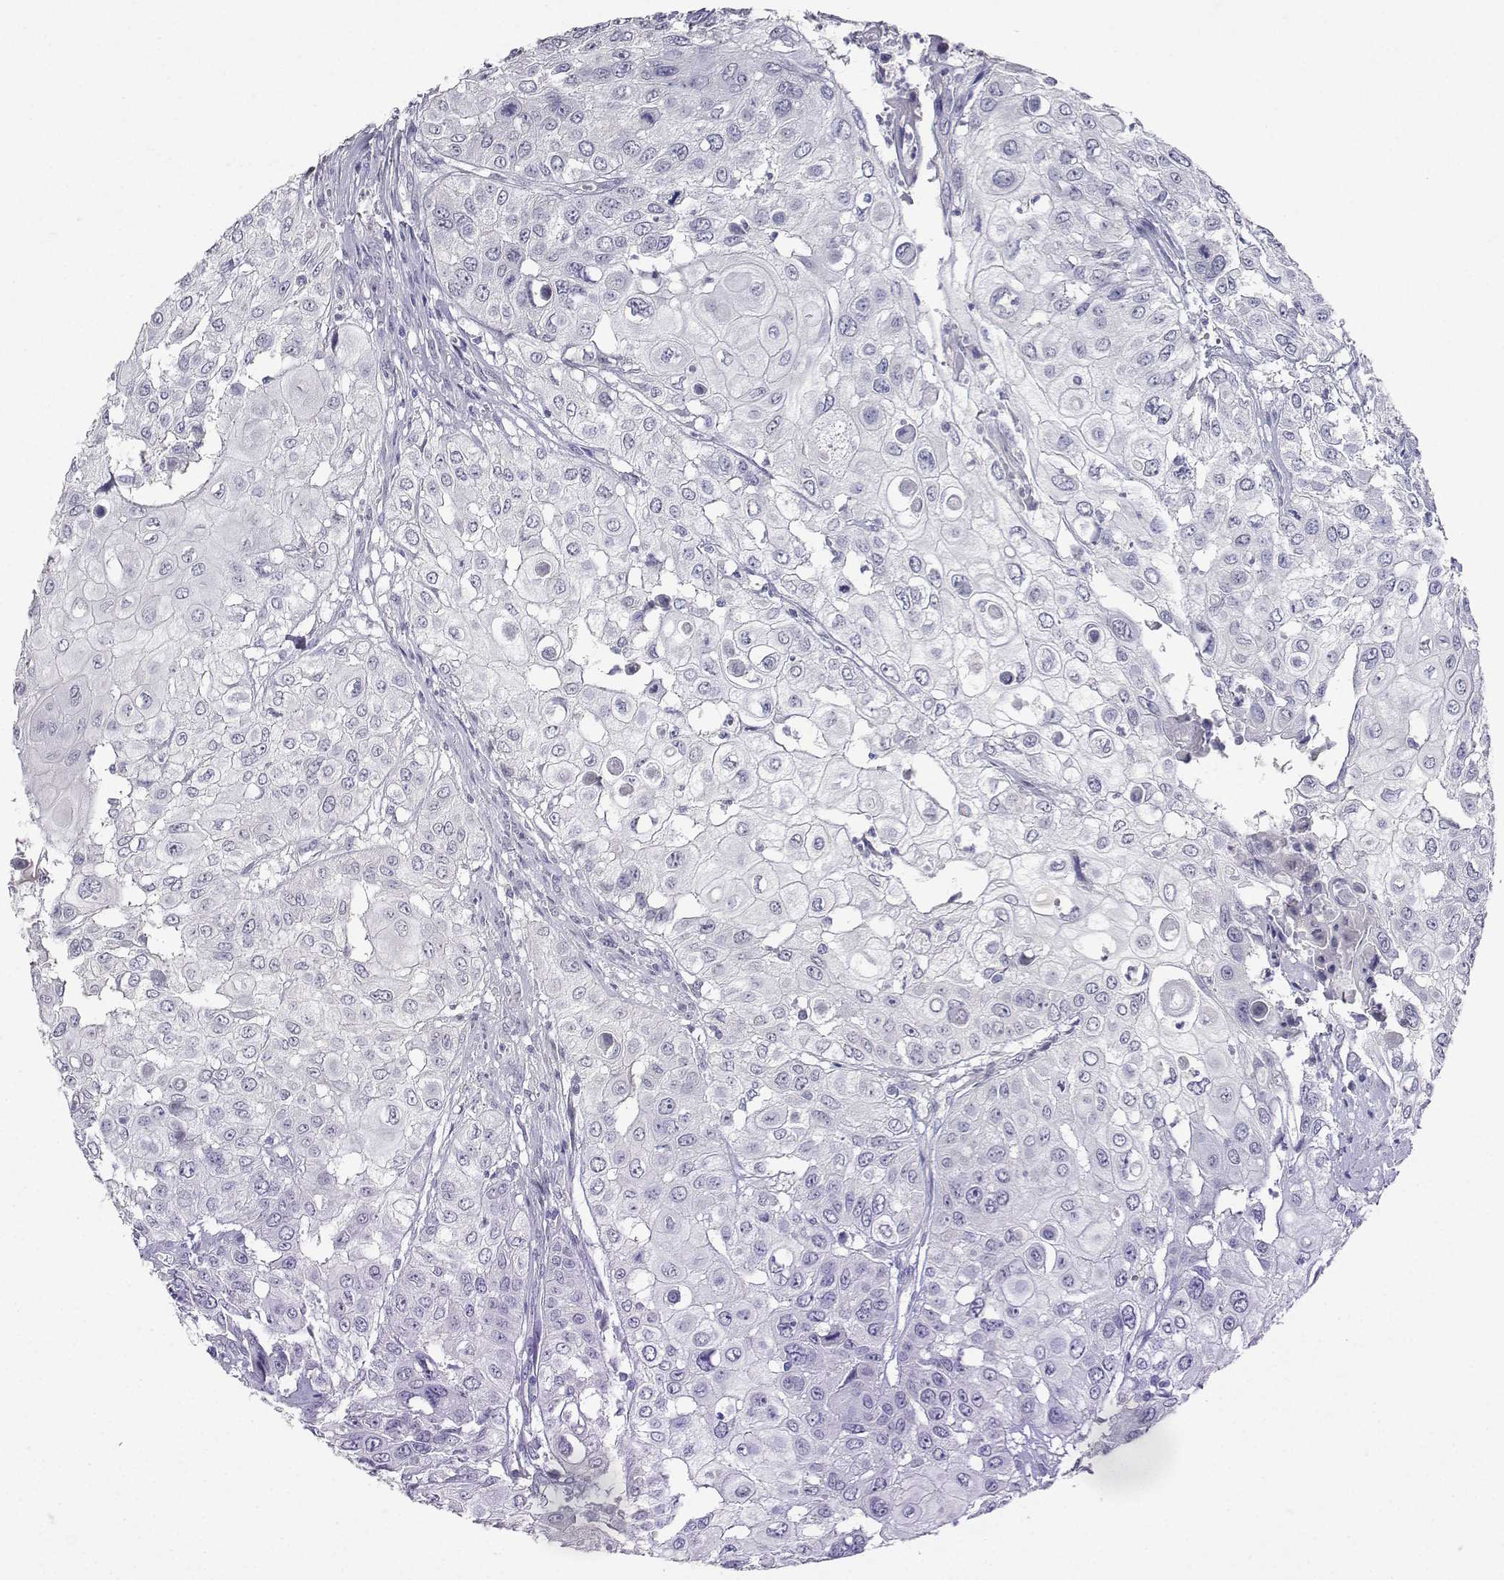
{"staining": {"intensity": "negative", "quantity": "none", "location": "none"}, "tissue": "urothelial cancer", "cell_type": "Tumor cells", "image_type": "cancer", "snomed": [{"axis": "morphology", "description": "Urothelial carcinoma, High grade"}, {"axis": "topography", "description": "Urinary bladder"}], "caption": "Tumor cells show no significant protein positivity in urothelial carcinoma (high-grade).", "gene": "CARTPT", "patient": {"sex": "female", "age": 79}}